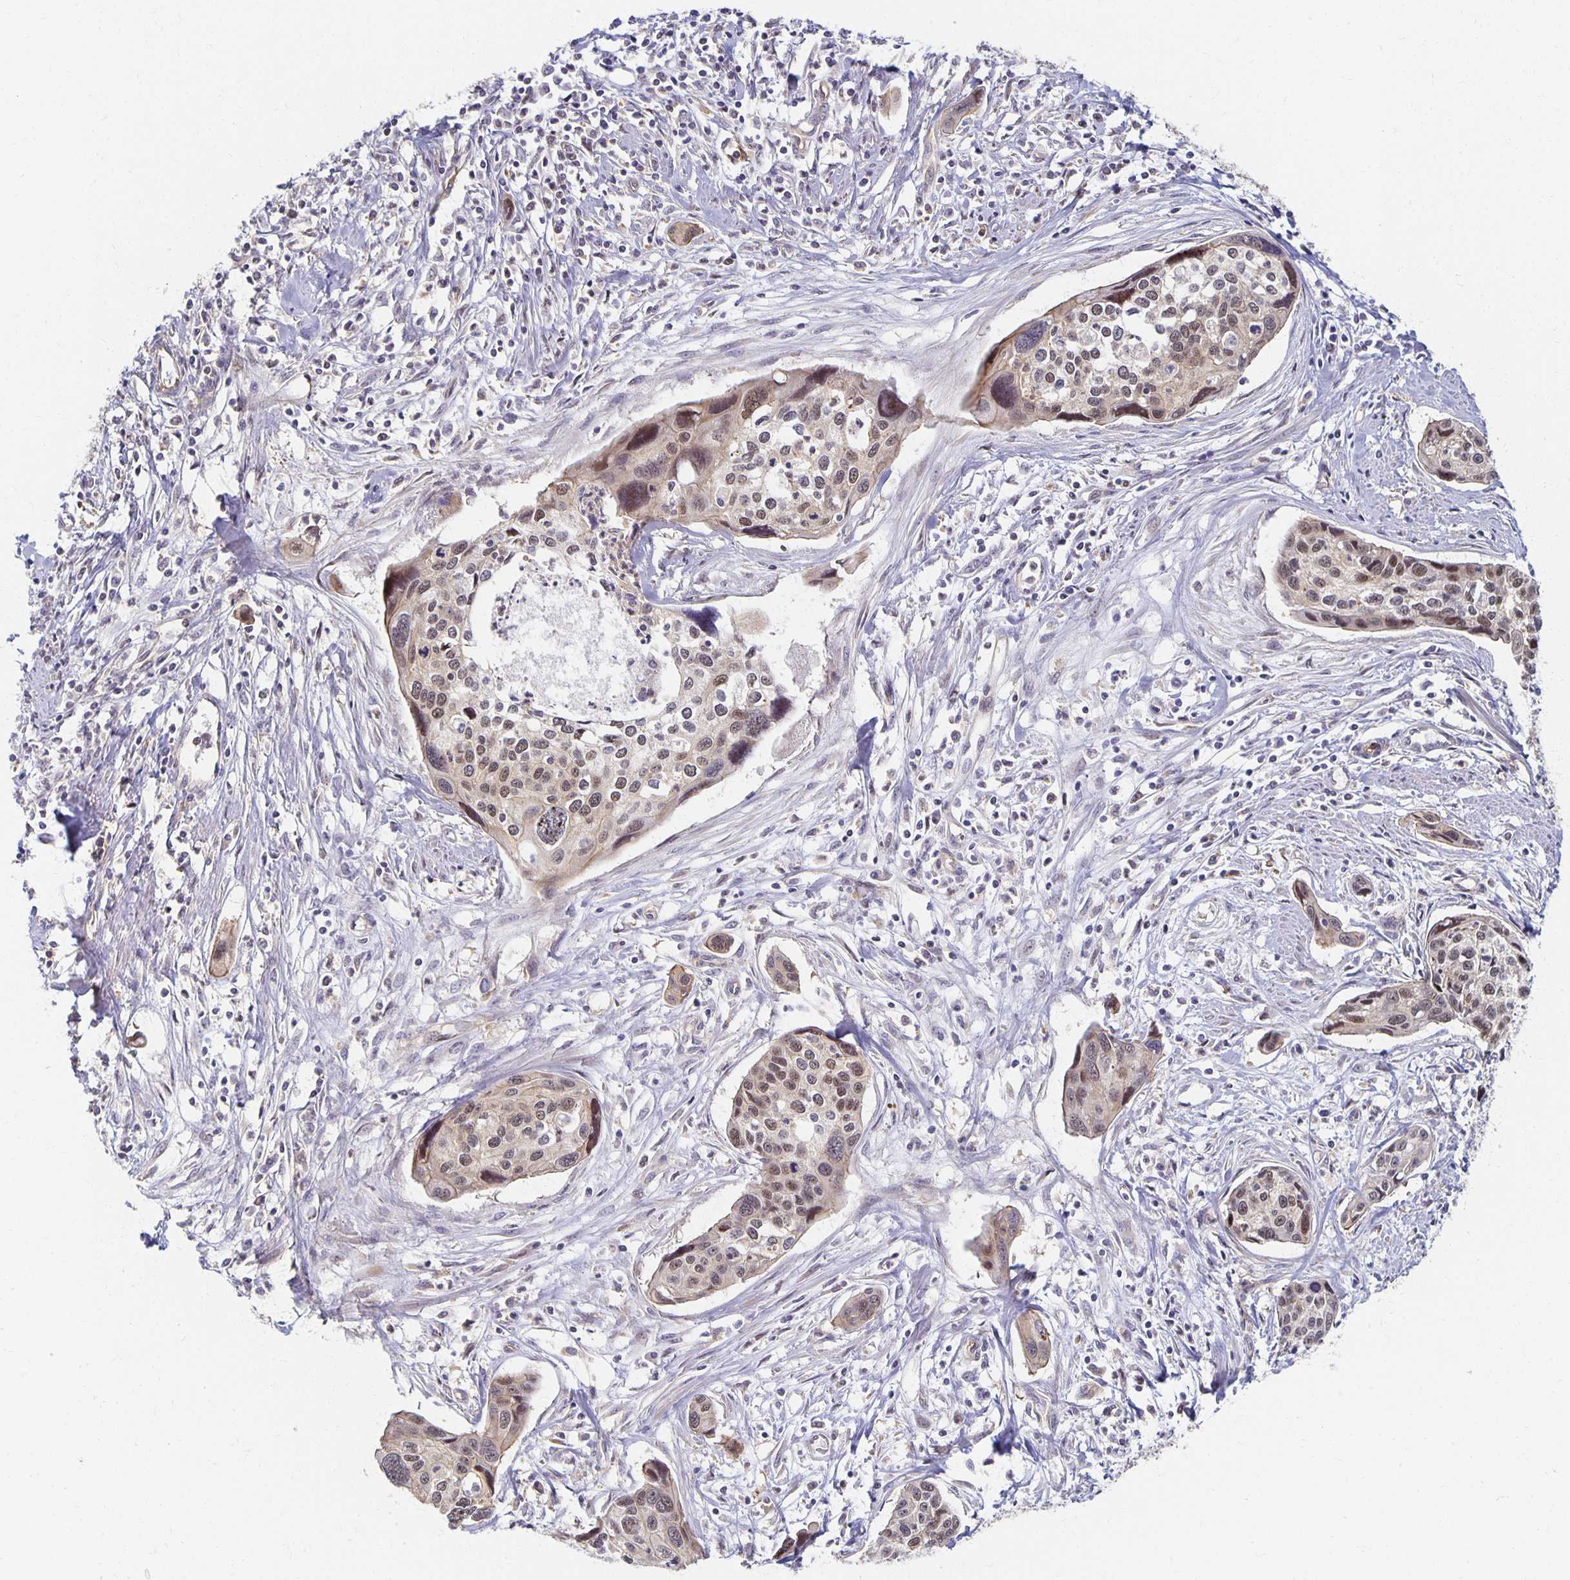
{"staining": {"intensity": "moderate", "quantity": "25%-75%", "location": "nuclear"}, "tissue": "cervical cancer", "cell_type": "Tumor cells", "image_type": "cancer", "snomed": [{"axis": "morphology", "description": "Squamous cell carcinoma, NOS"}, {"axis": "topography", "description": "Cervix"}], "caption": "Immunohistochemical staining of cervical squamous cell carcinoma demonstrates medium levels of moderate nuclear positivity in about 25%-75% of tumor cells. The staining was performed using DAB to visualize the protein expression in brown, while the nuclei were stained in blue with hematoxylin (Magnification: 20x).", "gene": "SORL1", "patient": {"sex": "female", "age": 31}}